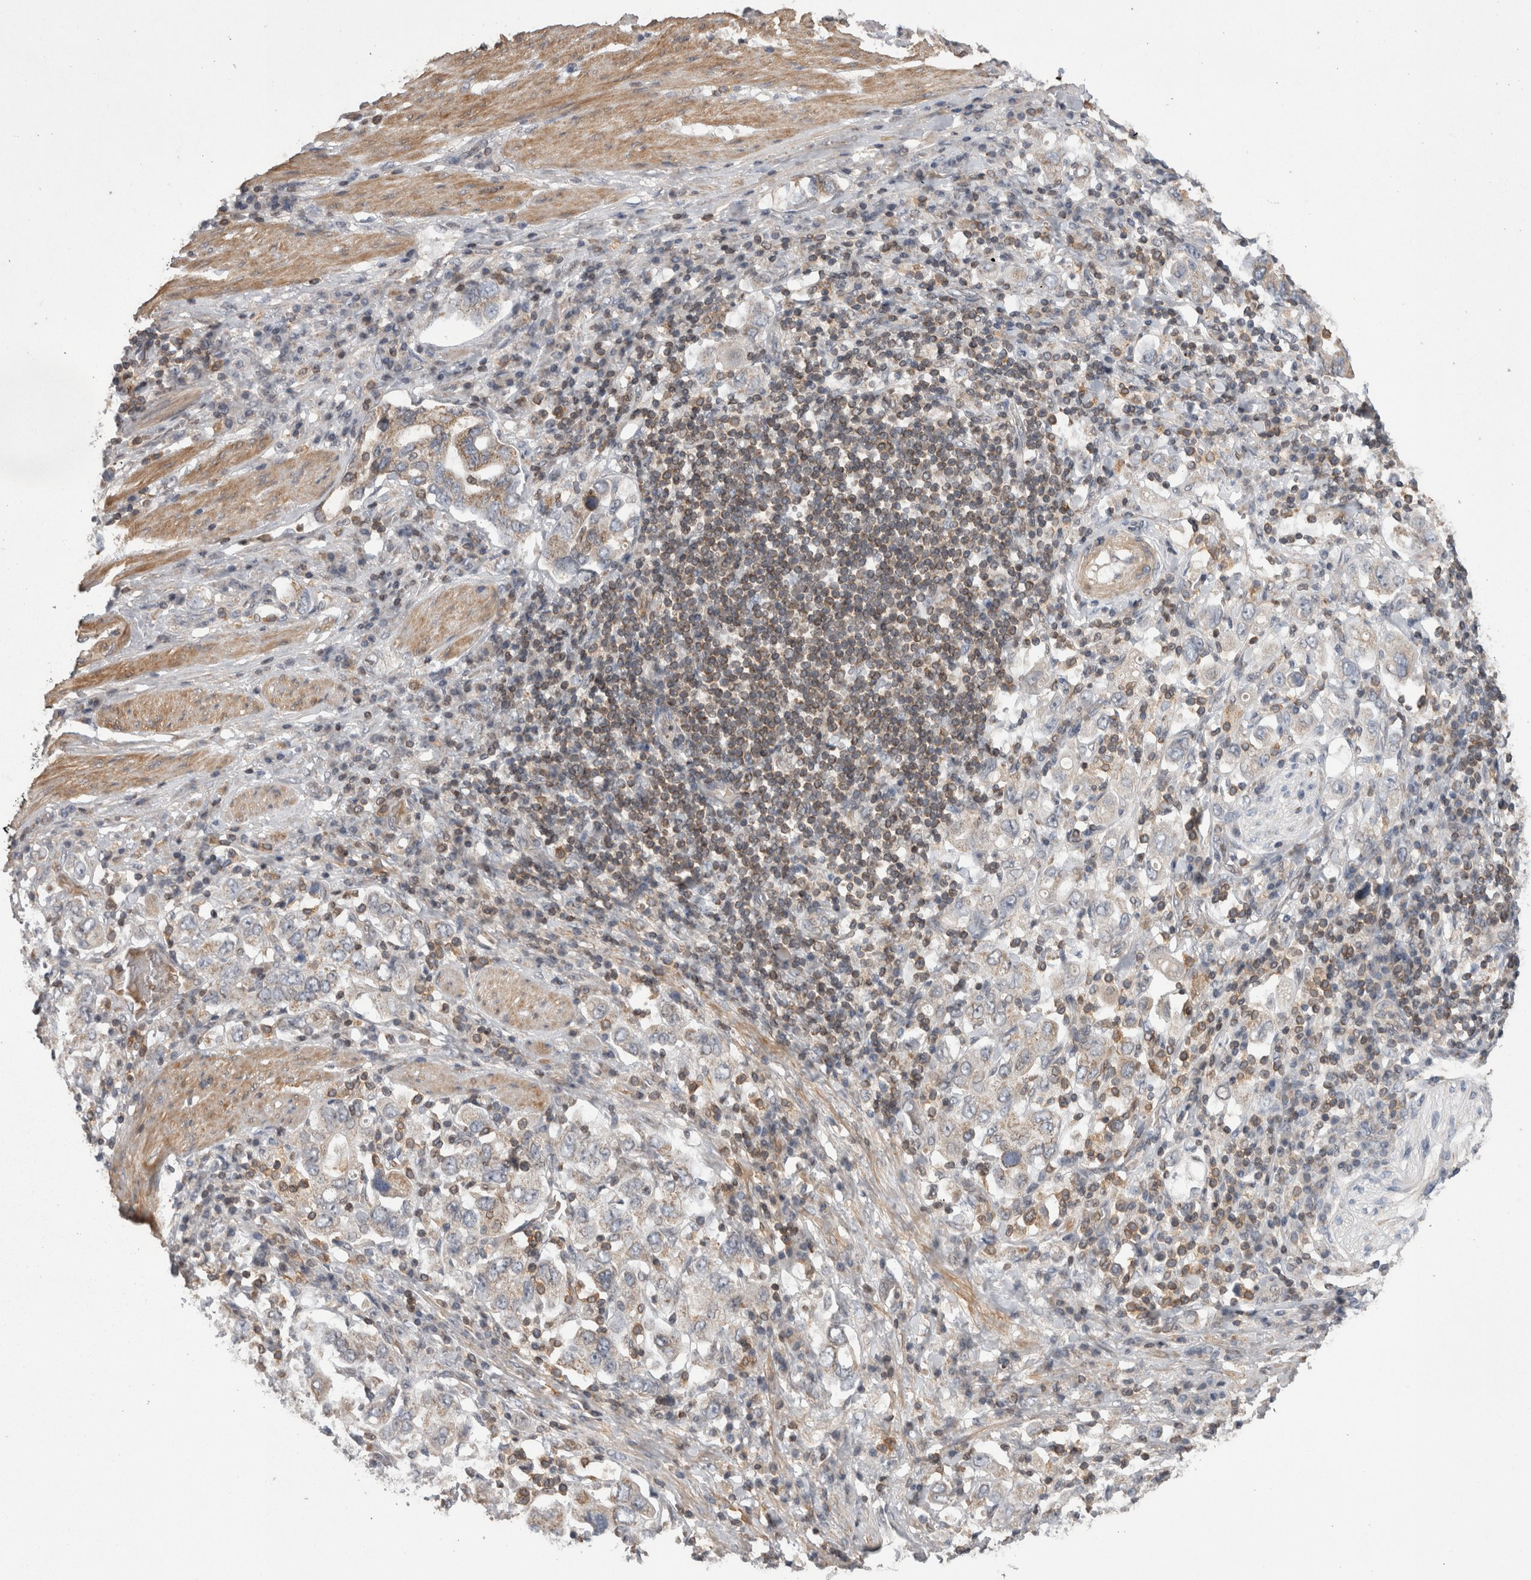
{"staining": {"intensity": "weak", "quantity": "<25%", "location": "cytoplasmic/membranous"}, "tissue": "stomach cancer", "cell_type": "Tumor cells", "image_type": "cancer", "snomed": [{"axis": "morphology", "description": "Adenocarcinoma, NOS"}, {"axis": "topography", "description": "Stomach, upper"}], "caption": "Tumor cells are negative for protein expression in human adenocarcinoma (stomach).", "gene": "DARS2", "patient": {"sex": "male", "age": 62}}